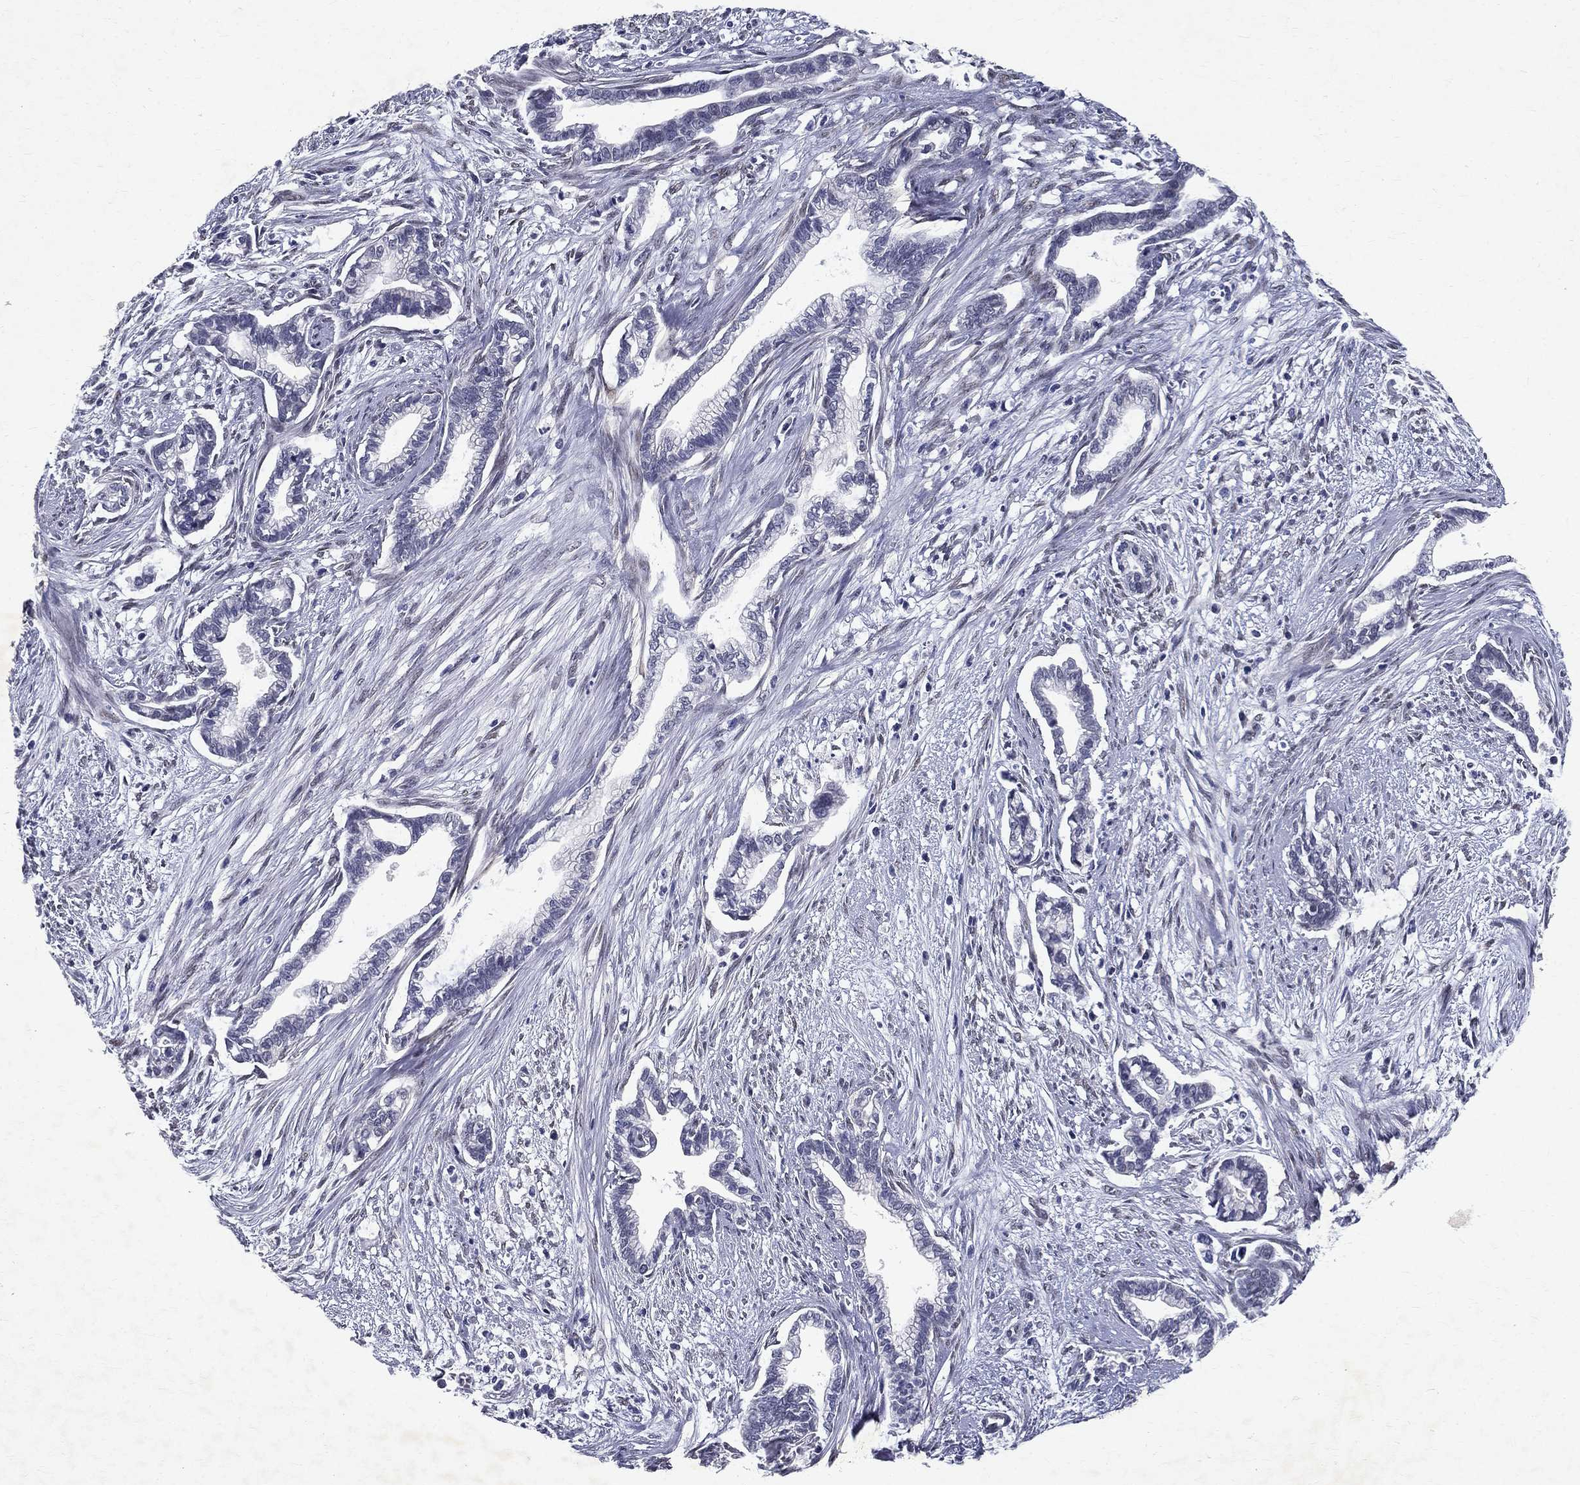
{"staining": {"intensity": "negative", "quantity": "none", "location": "none"}, "tissue": "cervical cancer", "cell_type": "Tumor cells", "image_type": "cancer", "snomed": [{"axis": "morphology", "description": "Adenocarcinoma, NOS"}, {"axis": "topography", "description": "Cervix"}], "caption": "This is an immunohistochemistry (IHC) histopathology image of cervical cancer. There is no staining in tumor cells.", "gene": "RBFOX1", "patient": {"sex": "female", "age": 62}}